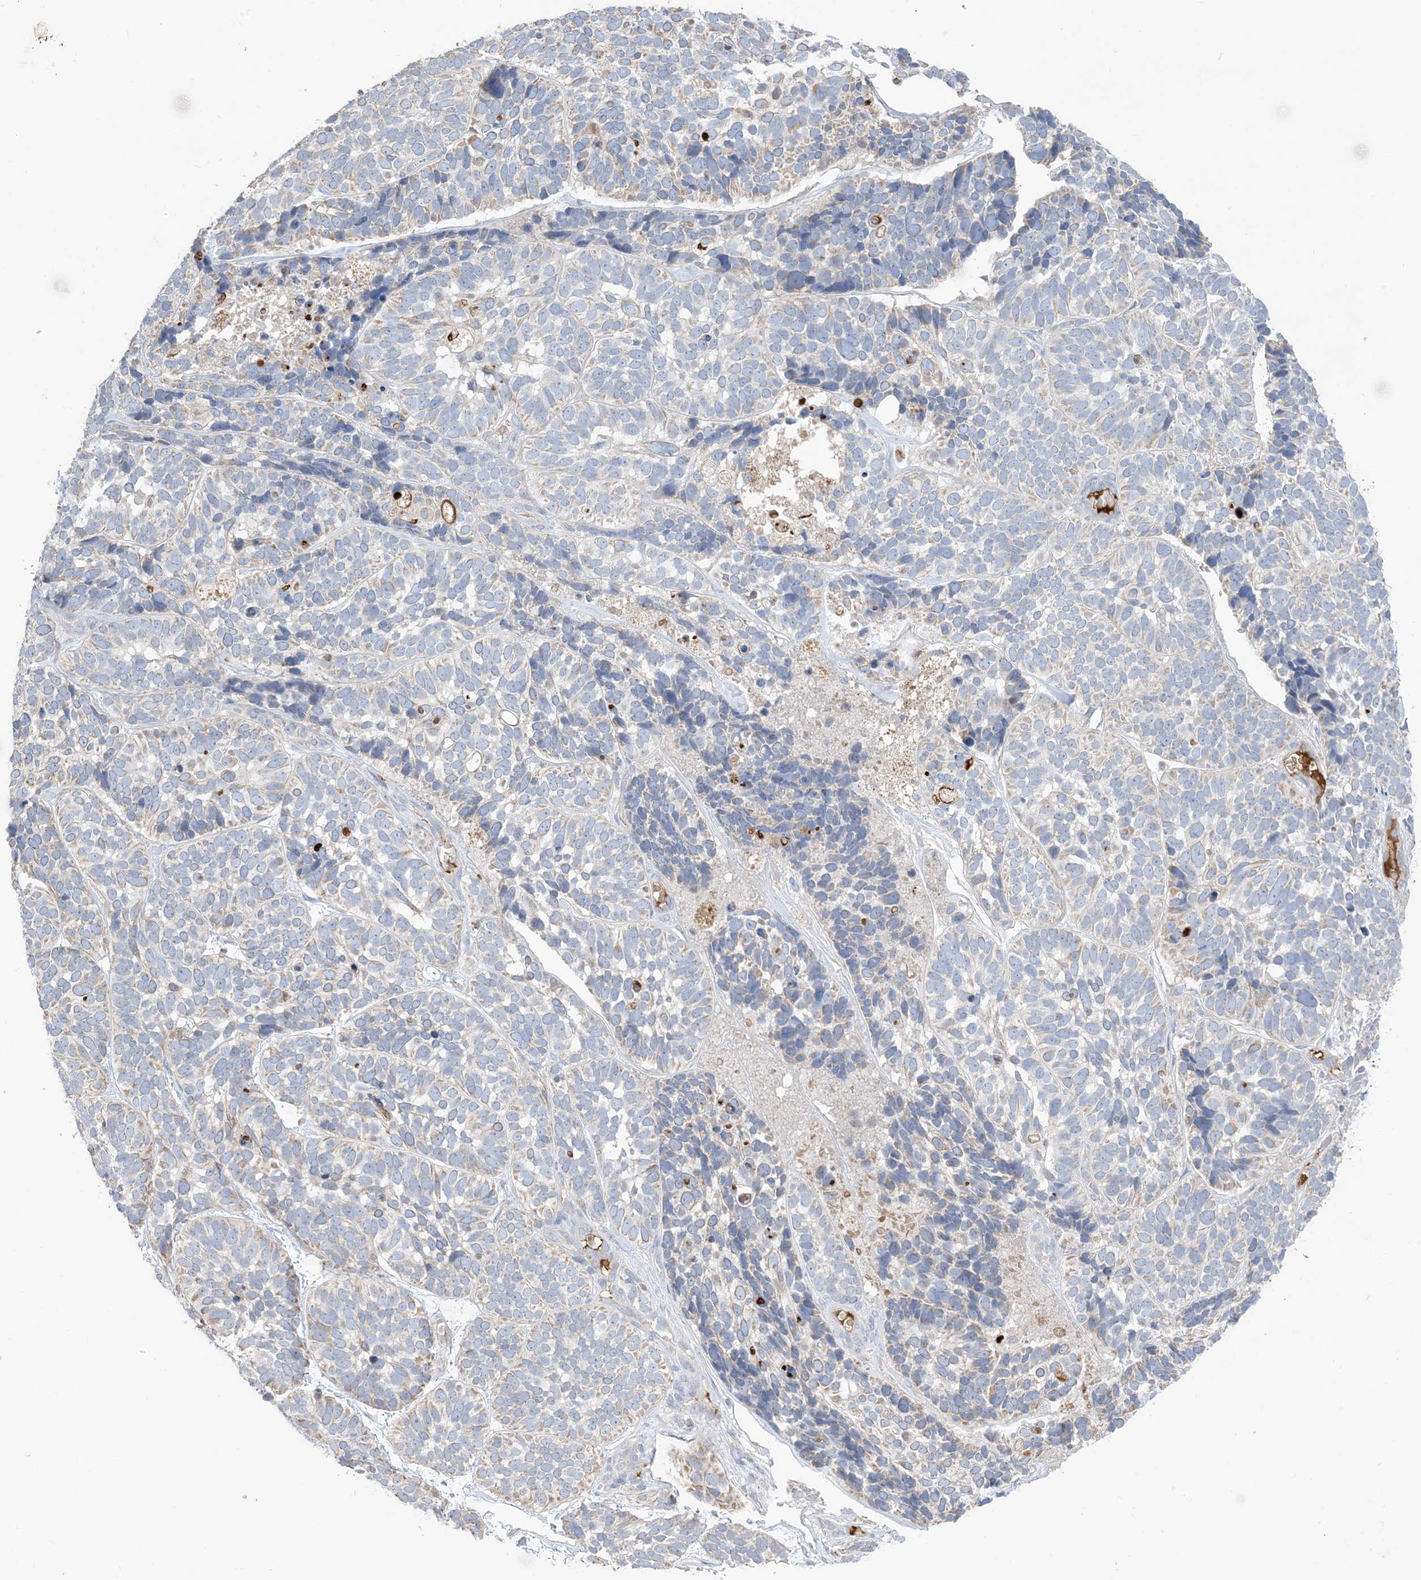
{"staining": {"intensity": "negative", "quantity": "none", "location": "none"}, "tissue": "skin cancer", "cell_type": "Tumor cells", "image_type": "cancer", "snomed": [{"axis": "morphology", "description": "Basal cell carcinoma"}, {"axis": "topography", "description": "Skin"}], "caption": "Tumor cells are negative for protein expression in human skin basal cell carcinoma. (DAB (3,3'-diaminobenzidine) IHC visualized using brightfield microscopy, high magnification).", "gene": "DPP9", "patient": {"sex": "male", "age": 62}}